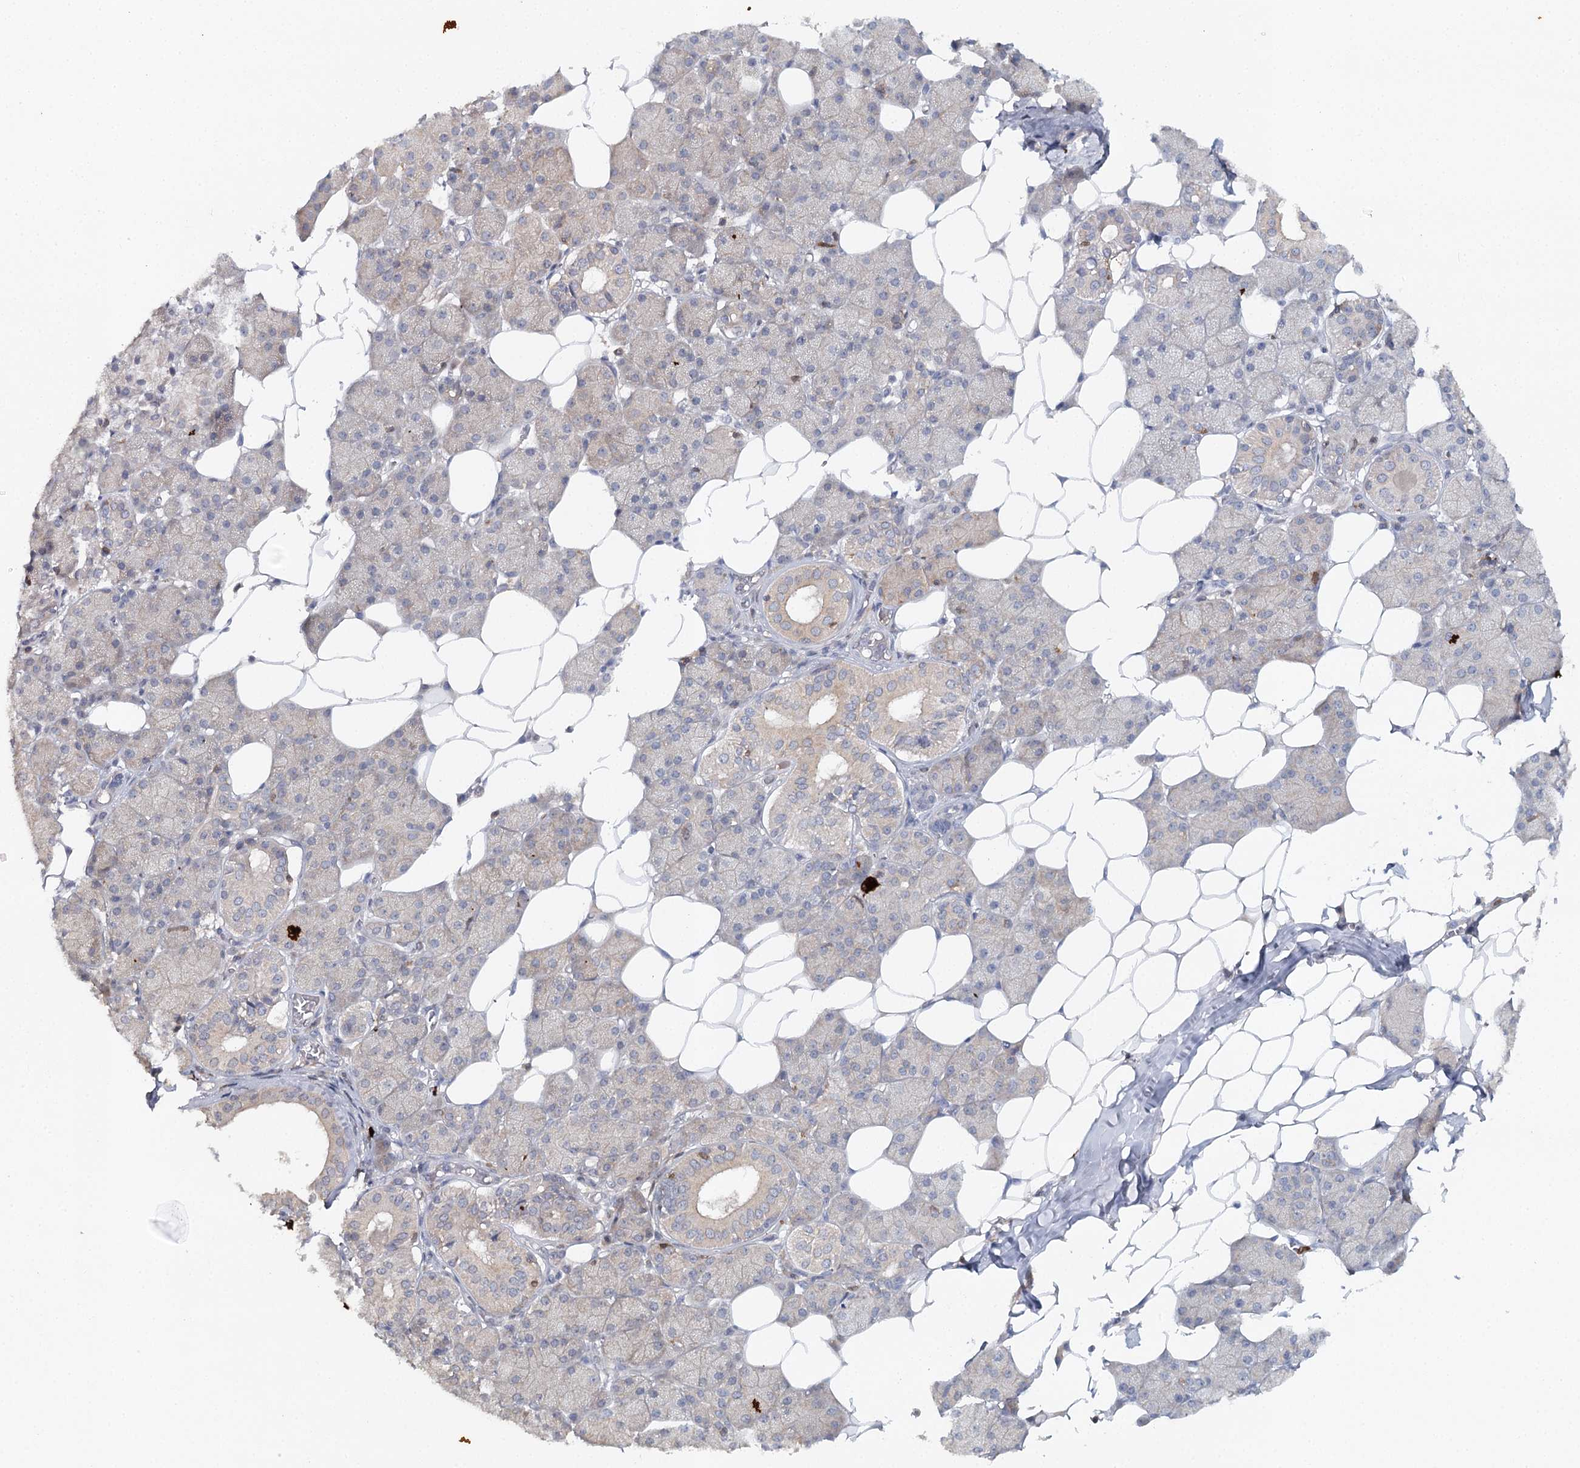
{"staining": {"intensity": "moderate", "quantity": "25%-75%", "location": "cytoplasmic/membranous"}, "tissue": "salivary gland", "cell_type": "Glandular cells", "image_type": "normal", "snomed": [{"axis": "morphology", "description": "Normal tissue, NOS"}, {"axis": "topography", "description": "Salivary gland"}], "caption": "Immunohistochemical staining of benign salivary gland reveals moderate cytoplasmic/membranous protein positivity in approximately 25%-75% of glandular cells.", "gene": "SLC41A2", "patient": {"sex": "female", "age": 33}}